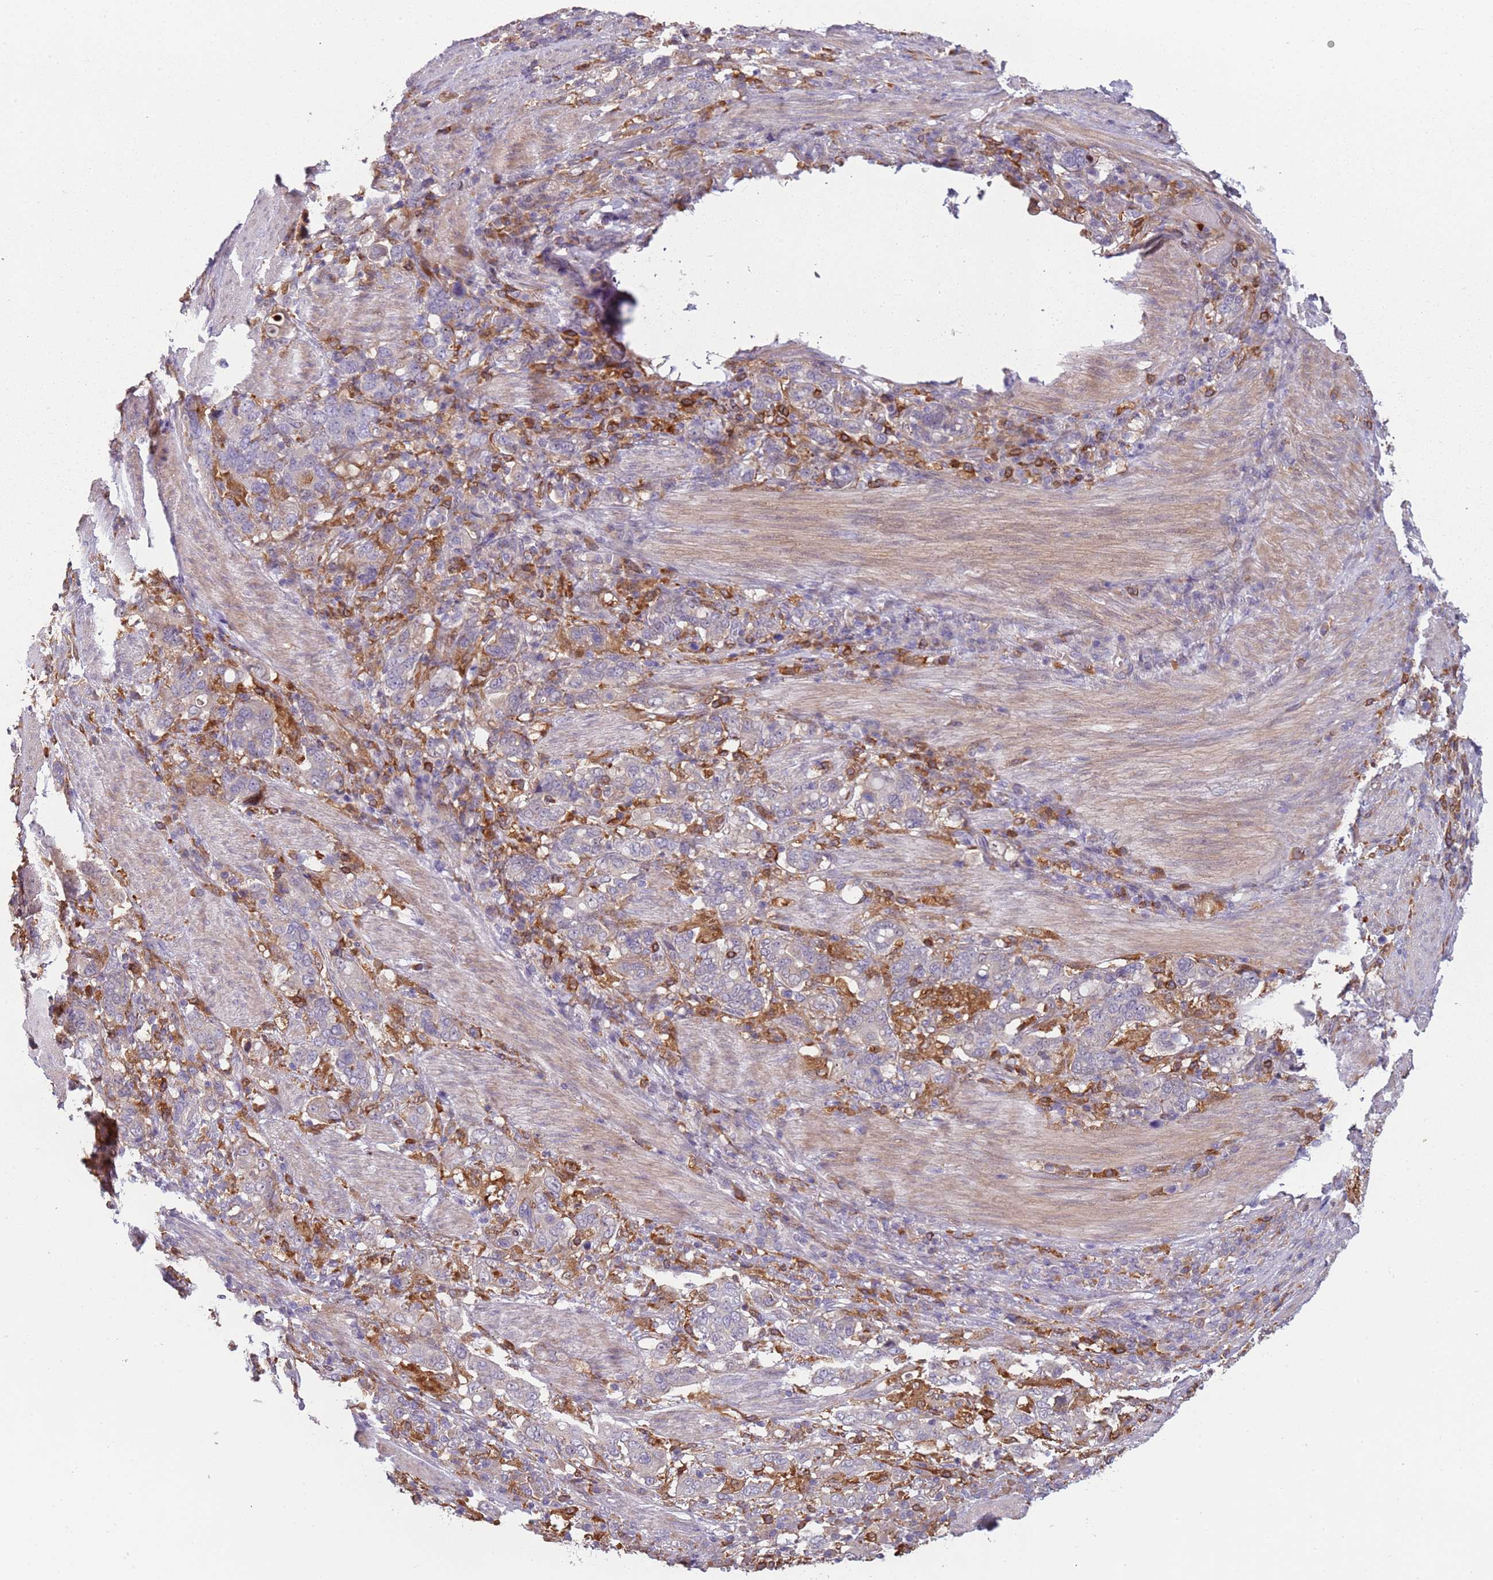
{"staining": {"intensity": "weak", "quantity": "<25%", "location": "cytoplasmic/membranous"}, "tissue": "stomach cancer", "cell_type": "Tumor cells", "image_type": "cancer", "snomed": [{"axis": "morphology", "description": "Adenocarcinoma, NOS"}, {"axis": "topography", "description": "Stomach, upper"}, {"axis": "topography", "description": "Stomach"}], "caption": "Stomach cancer (adenocarcinoma) was stained to show a protein in brown. There is no significant expression in tumor cells. (Stains: DAB (3,3'-diaminobenzidine) IHC with hematoxylin counter stain, Microscopy: brightfield microscopy at high magnification).", "gene": "NADK", "patient": {"sex": "male", "age": 62}}